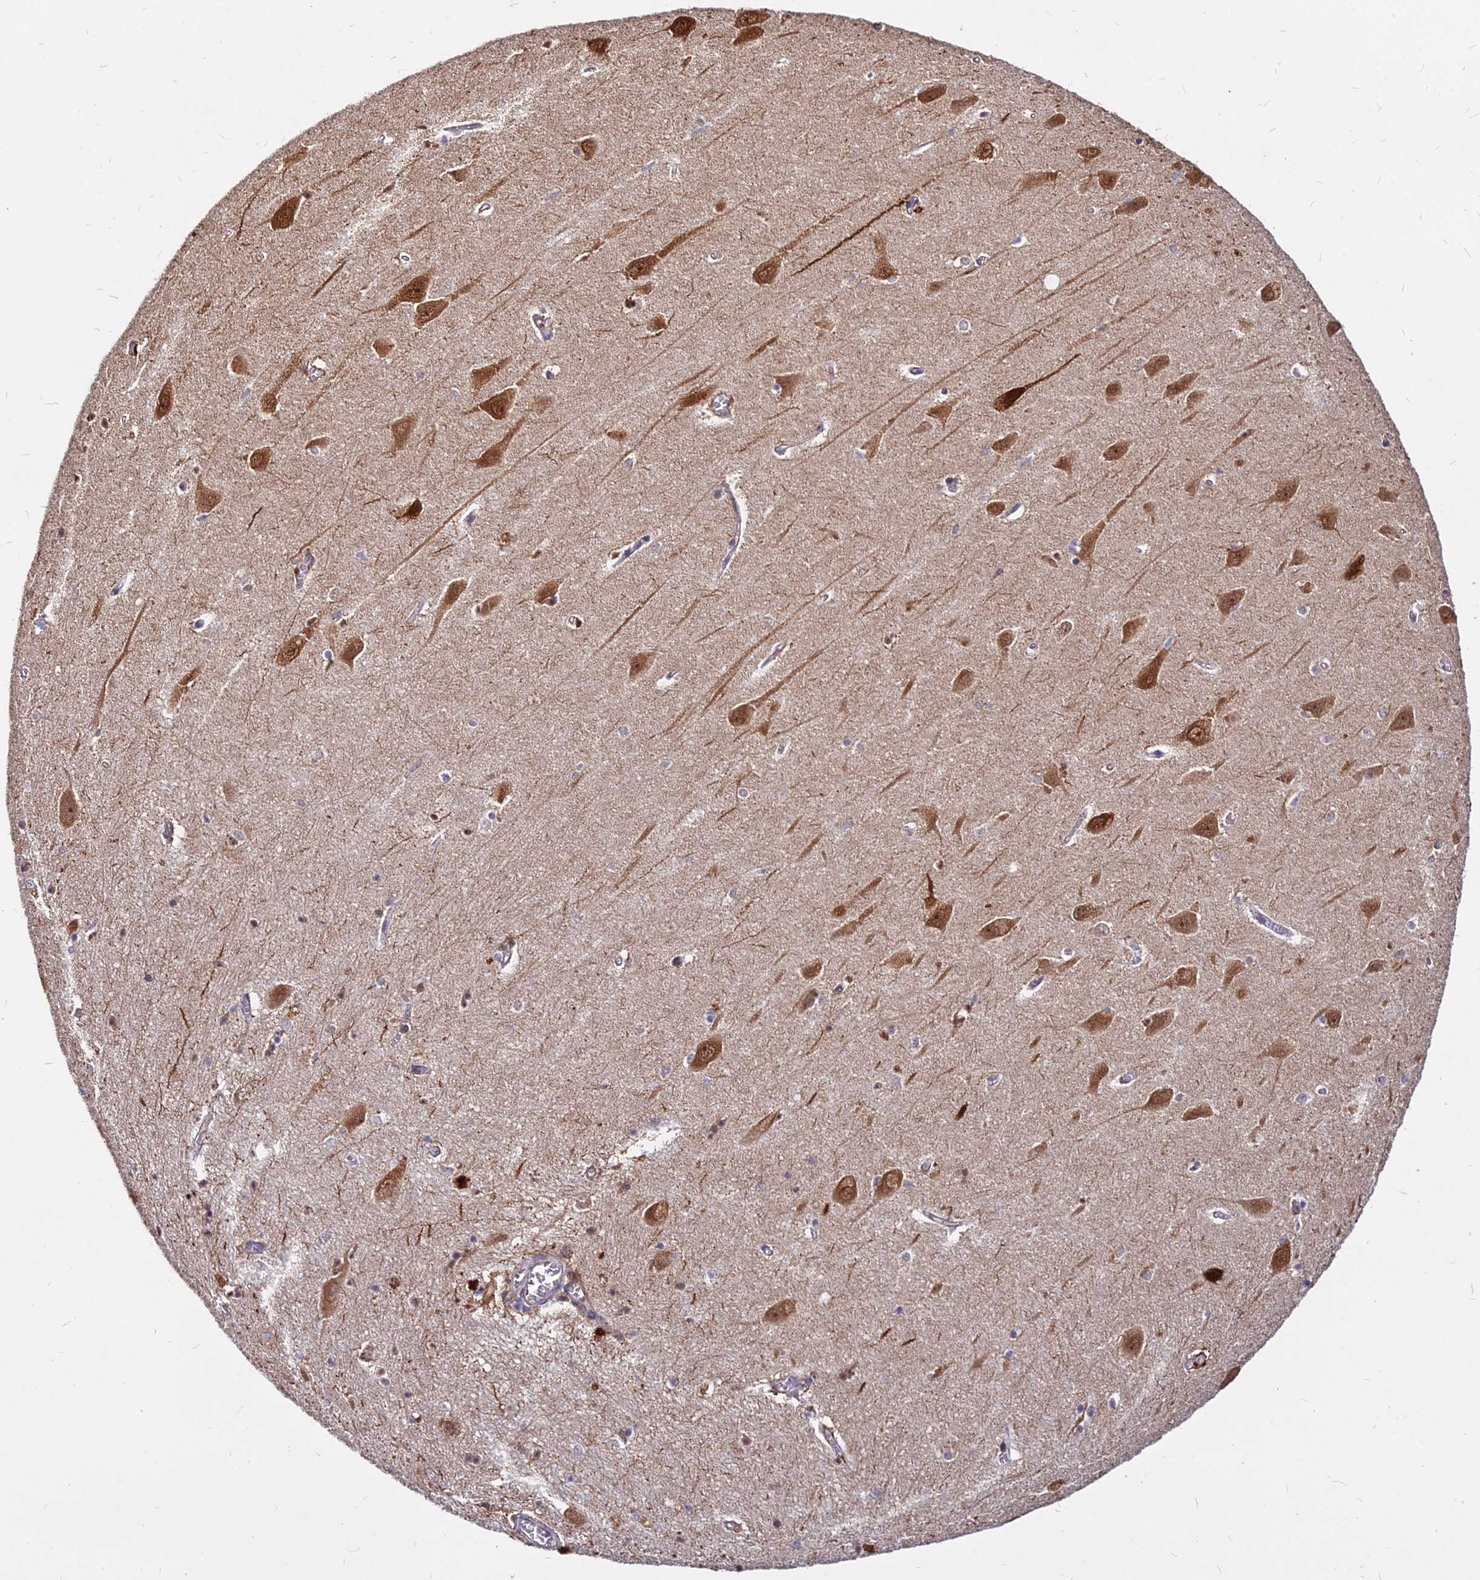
{"staining": {"intensity": "weak", "quantity": "<25%", "location": "cytoplasmic/membranous"}, "tissue": "hippocampus", "cell_type": "Glial cells", "image_type": "normal", "snomed": [{"axis": "morphology", "description": "Normal tissue, NOS"}, {"axis": "topography", "description": "Hippocampus"}], "caption": "Immunohistochemical staining of benign hippocampus reveals no significant staining in glial cells.", "gene": "C11orf68", "patient": {"sex": "female", "age": 64}}